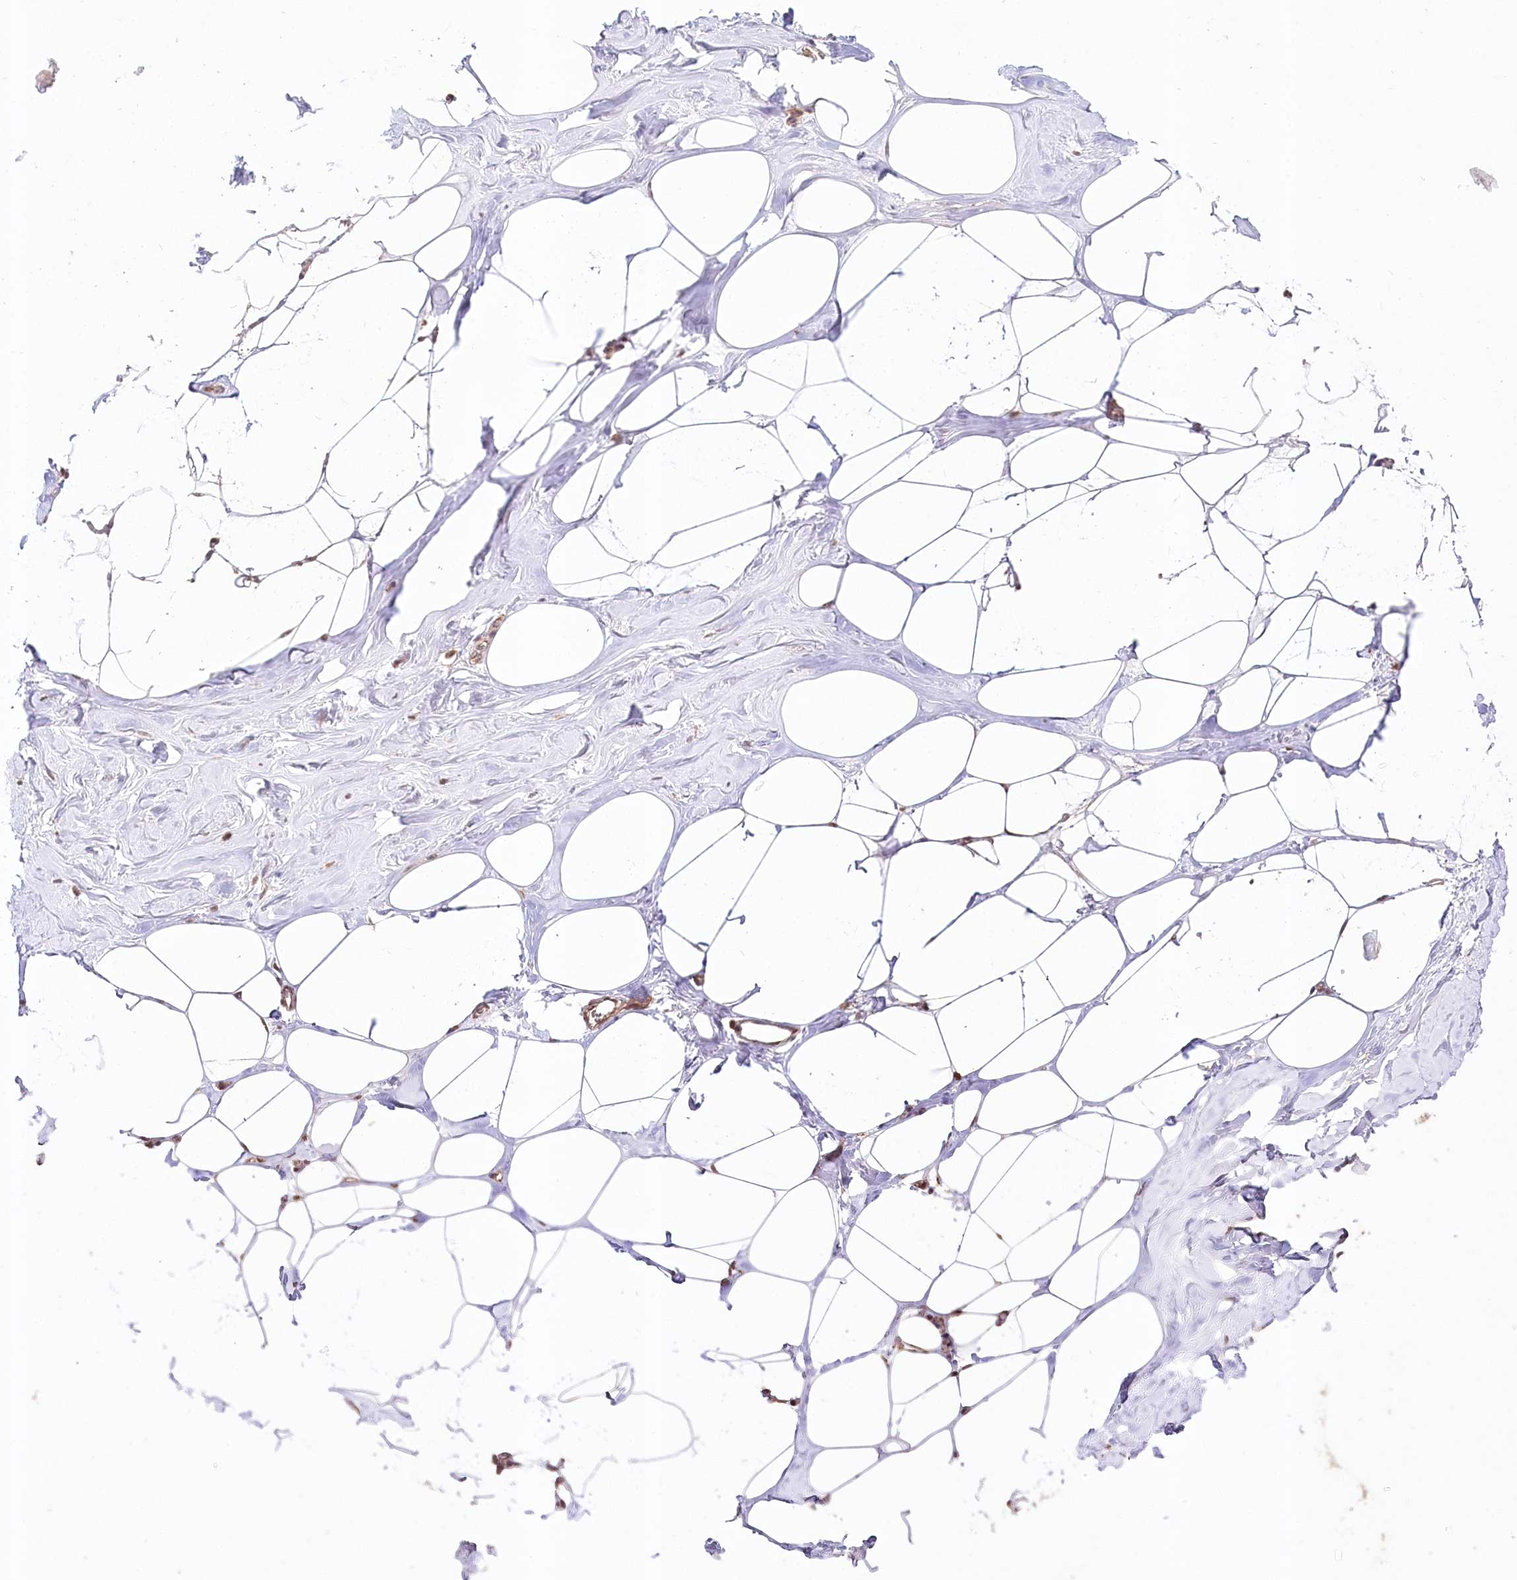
{"staining": {"intensity": "moderate", "quantity": ">75%", "location": "cytoplasmic/membranous"}, "tissue": "adipose tissue", "cell_type": "Adipocytes", "image_type": "normal", "snomed": [{"axis": "morphology", "description": "Normal tissue, NOS"}, {"axis": "morphology", "description": "Fibrosis, NOS"}, {"axis": "topography", "description": "Breast"}, {"axis": "topography", "description": "Adipose tissue"}], "caption": "Moderate cytoplasmic/membranous expression for a protein is identified in approximately >75% of adipocytes of unremarkable adipose tissue using immunohistochemistry (IHC).", "gene": "DMXL1", "patient": {"sex": "female", "age": 39}}